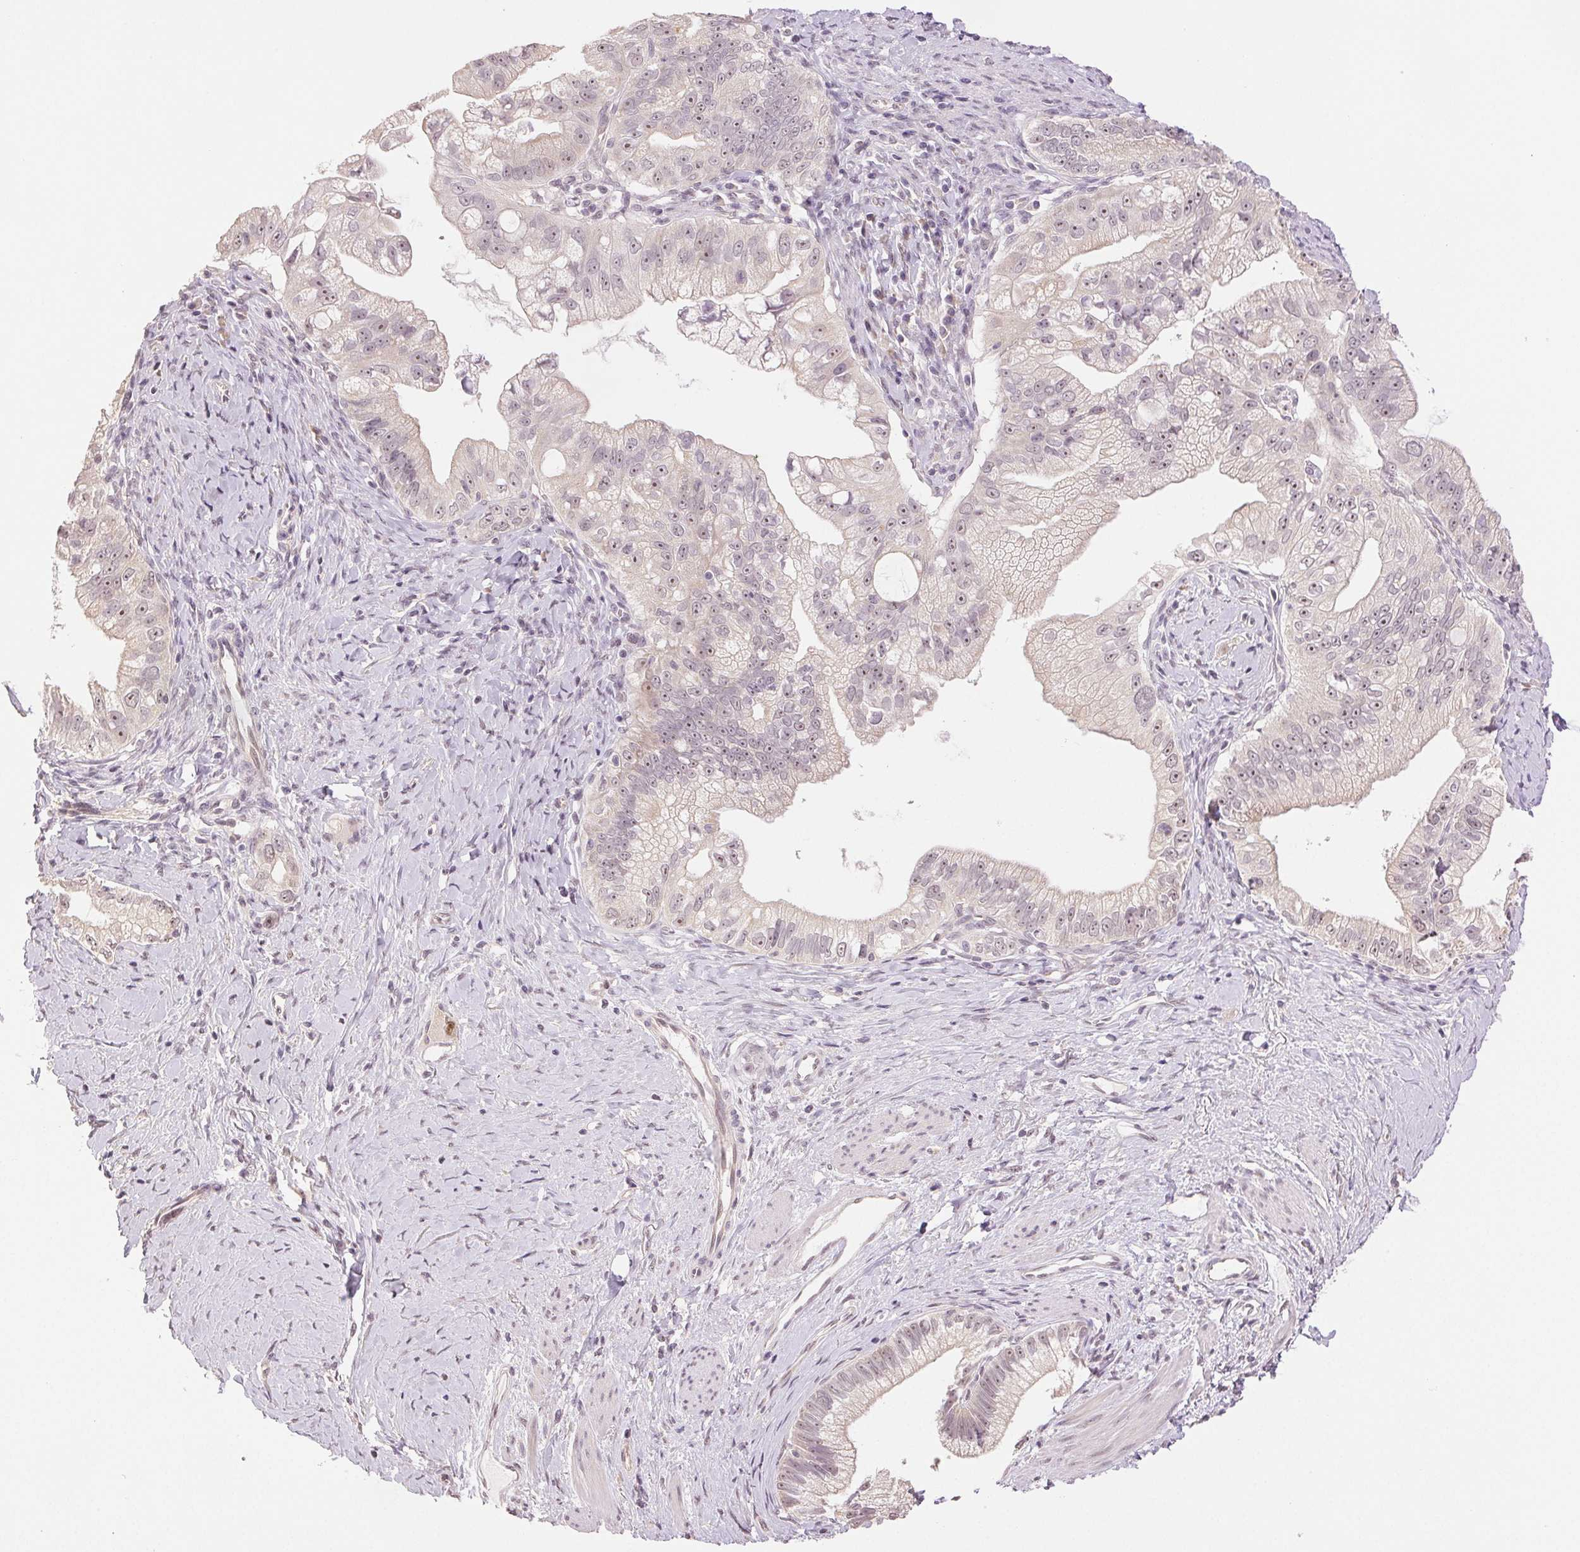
{"staining": {"intensity": "weak", "quantity": ">75%", "location": "nuclear"}, "tissue": "pancreatic cancer", "cell_type": "Tumor cells", "image_type": "cancer", "snomed": [{"axis": "morphology", "description": "Adenocarcinoma, NOS"}, {"axis": "topography", "description": "Pancreas"}], "caption": "The micrograph demonstrates immunohistochemical staining of adenocarcinoma (pancreatic). There is weak nuclear staining is identified in about >75% of tumor cells.", "gene": "PLCB1", "patient": {"sex": "male", "age": 70}}